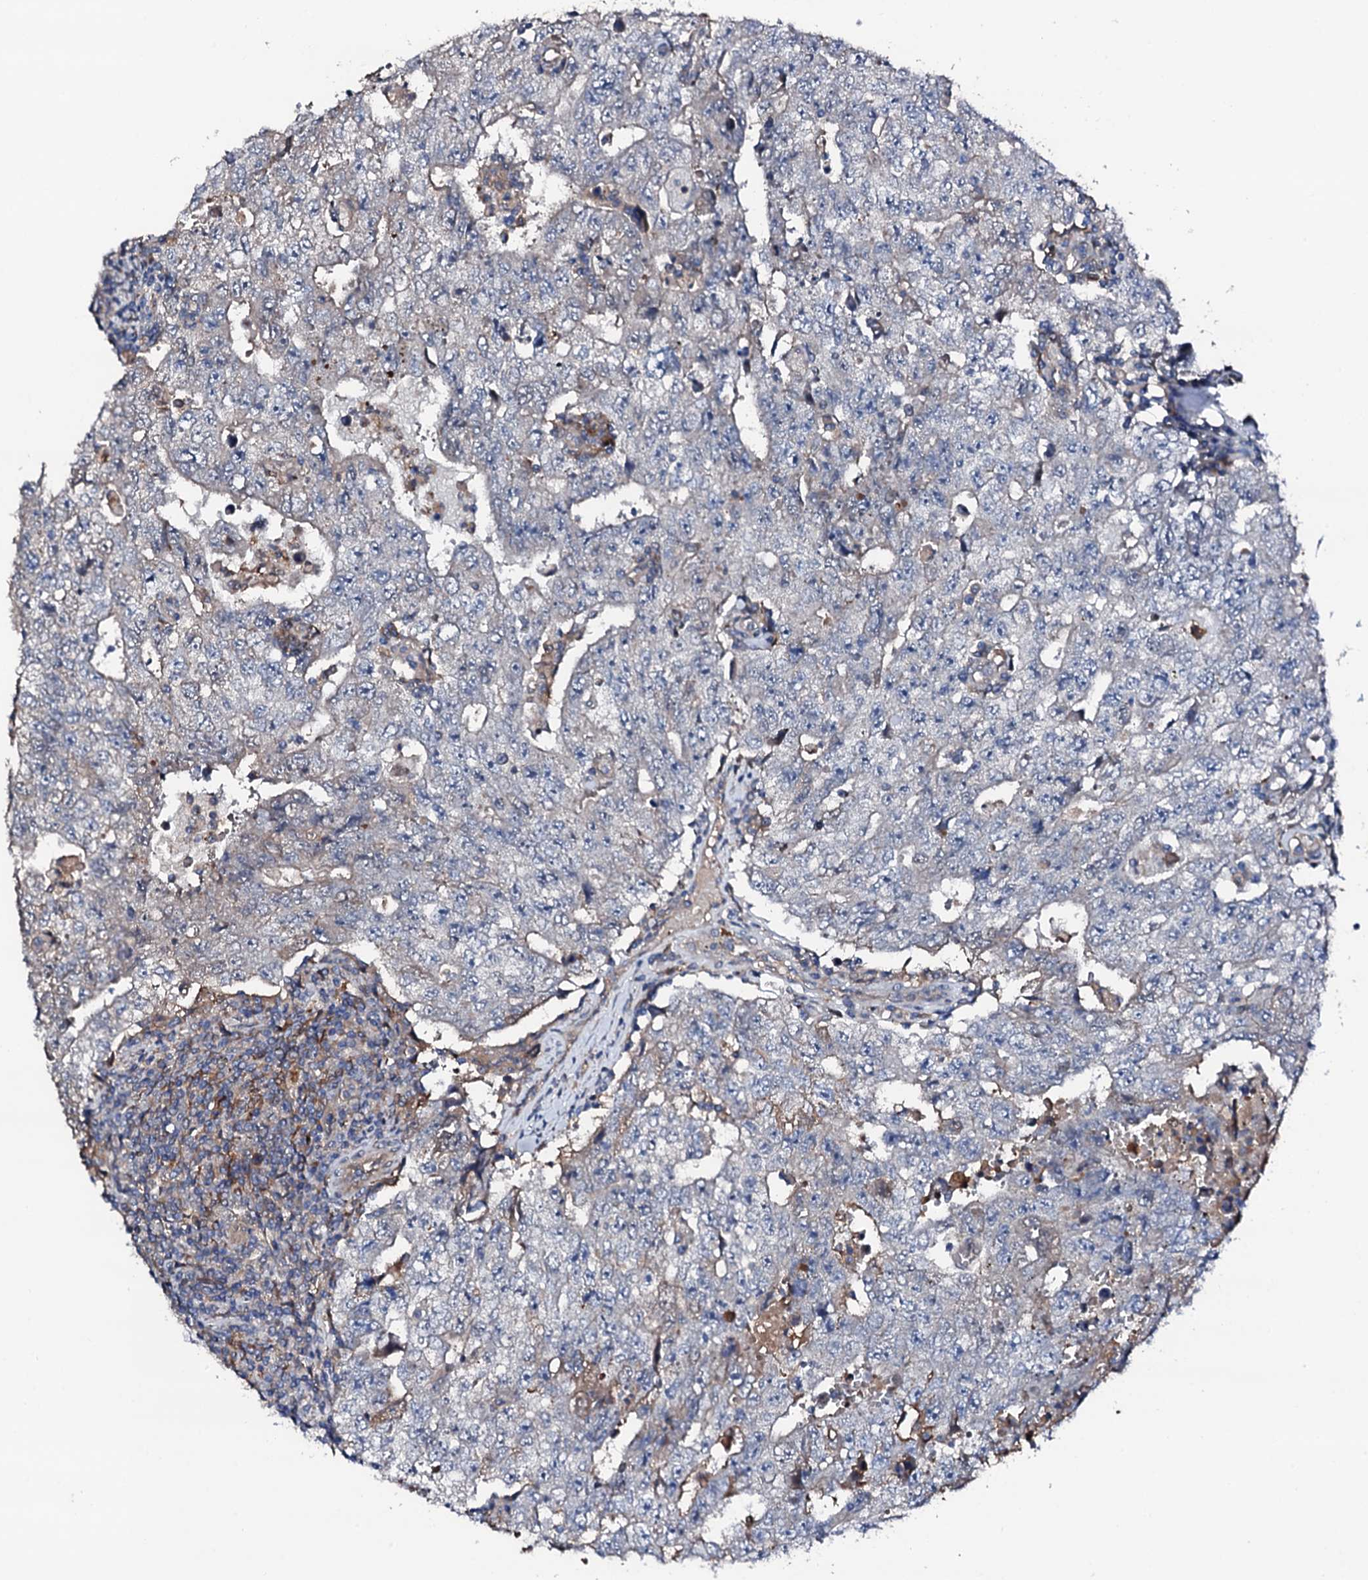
{"staining": {"intensity": "negative", "quantity": "none", "location": "none"}, "tissue": "testis cancer", "cell_type": "Tumor cells", "image_type": "cancer", "snomed": [{"axis": "morphology", "description": "Carcinoma, Embryonal, NOS"}, {"axis": "topography", "description": "Testis"}], "caption": "Human testis embryonal carcinoma stained for a protein using IHC exhibits no positivity in tumor cells.", "gene": "TRAFD1", "patient": {"sex": "male", "age": 17}}